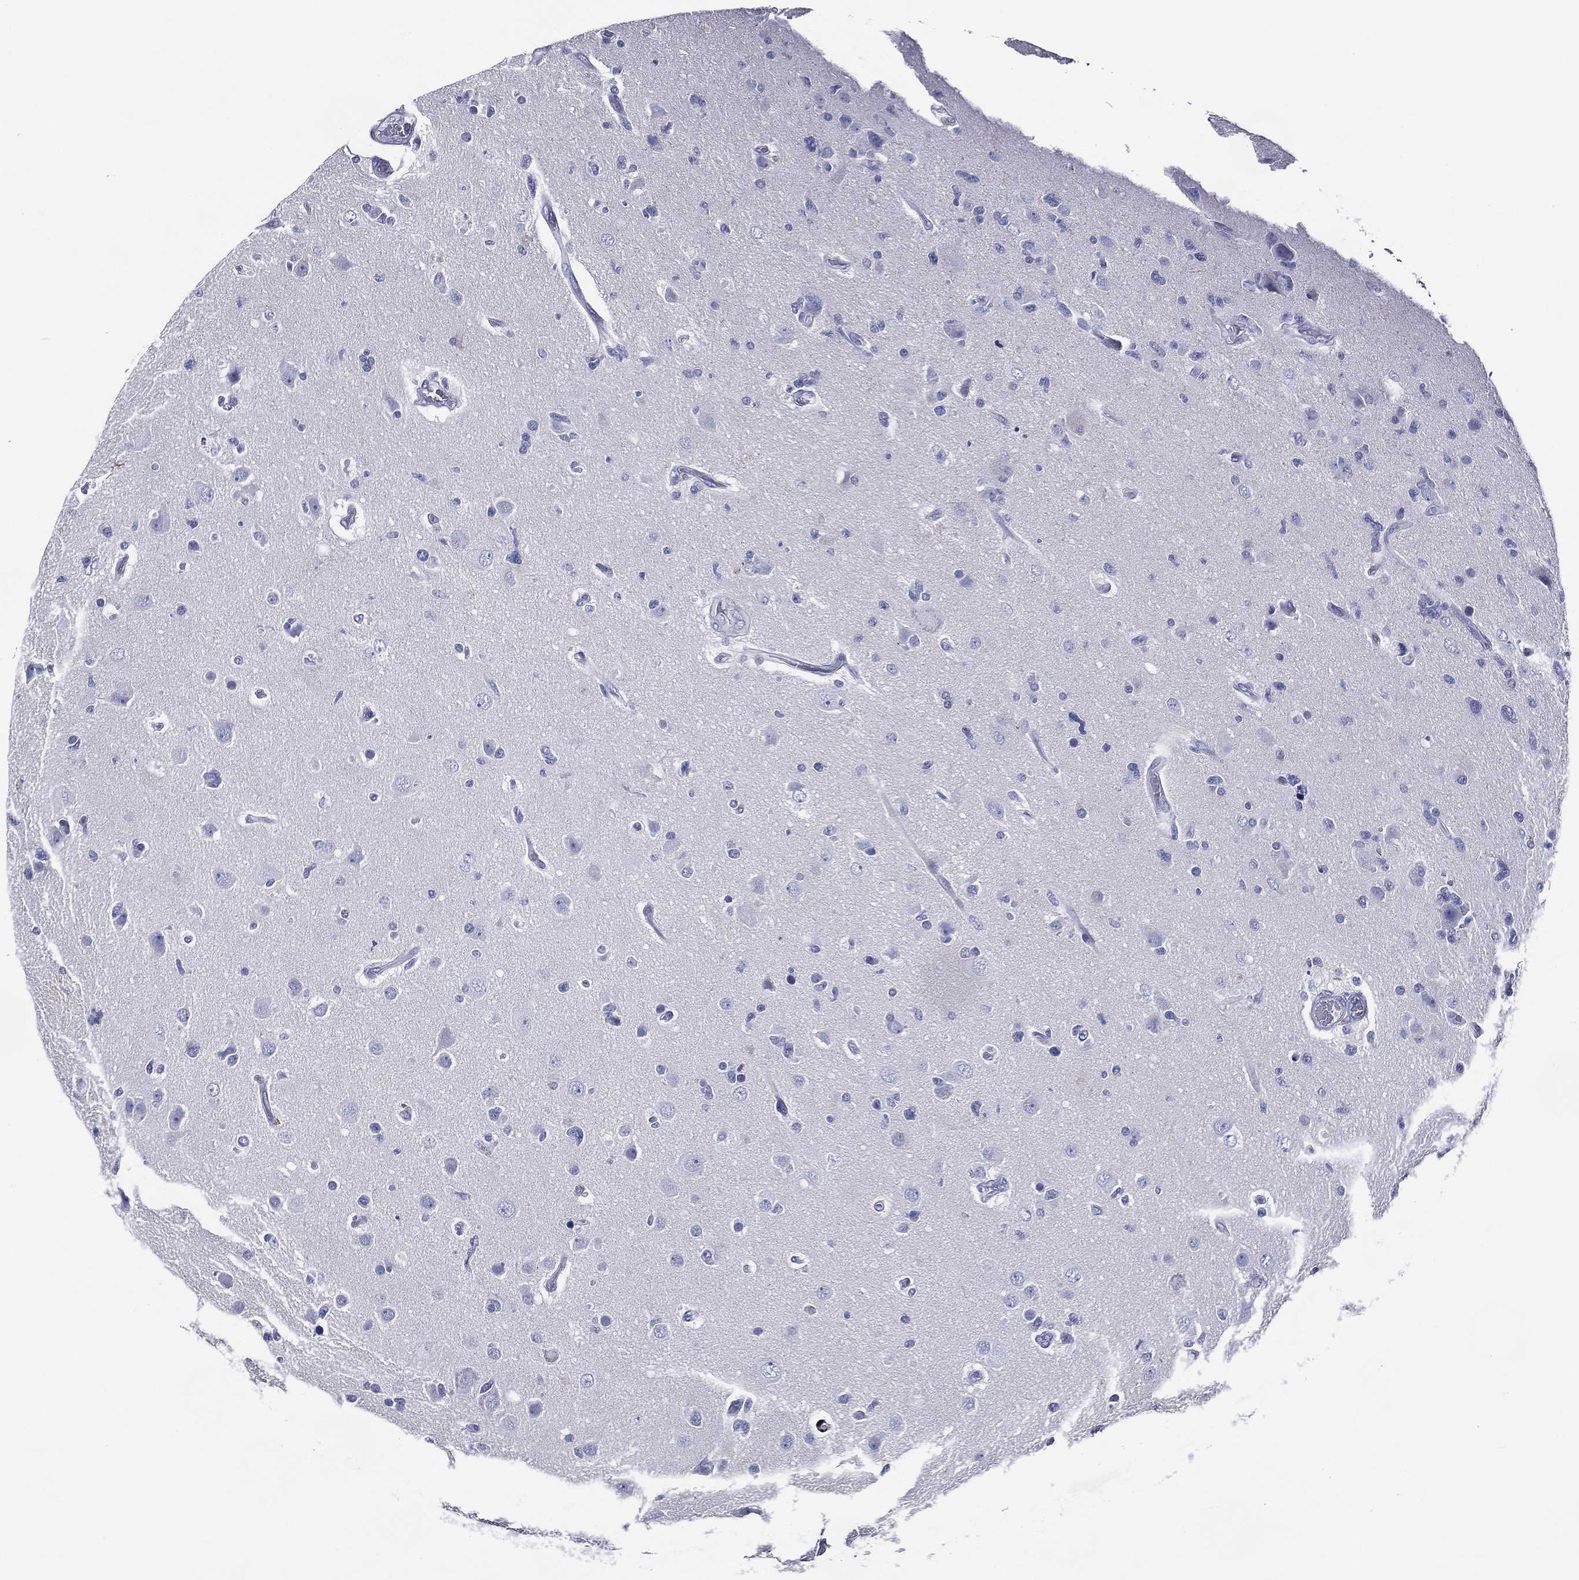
{"staining": {"intensity": "negative", "quantity": "none", "location": "none"}, "tissue": "glioma", "cell_type": "Tumor cells", "image_type": "cancer", "snomed": [{"axis": "morphology", "description": "Glioma, malignant, High grade"}, {"axis": "topography", "description": "Cerebral cortex"}], "caption": "This is a image of IHC staining of malignant glioma (high-grade), which shows no expression in tumor cells.", "gene": "ACE2", "patient": {"sex": "male", "age": 70}}